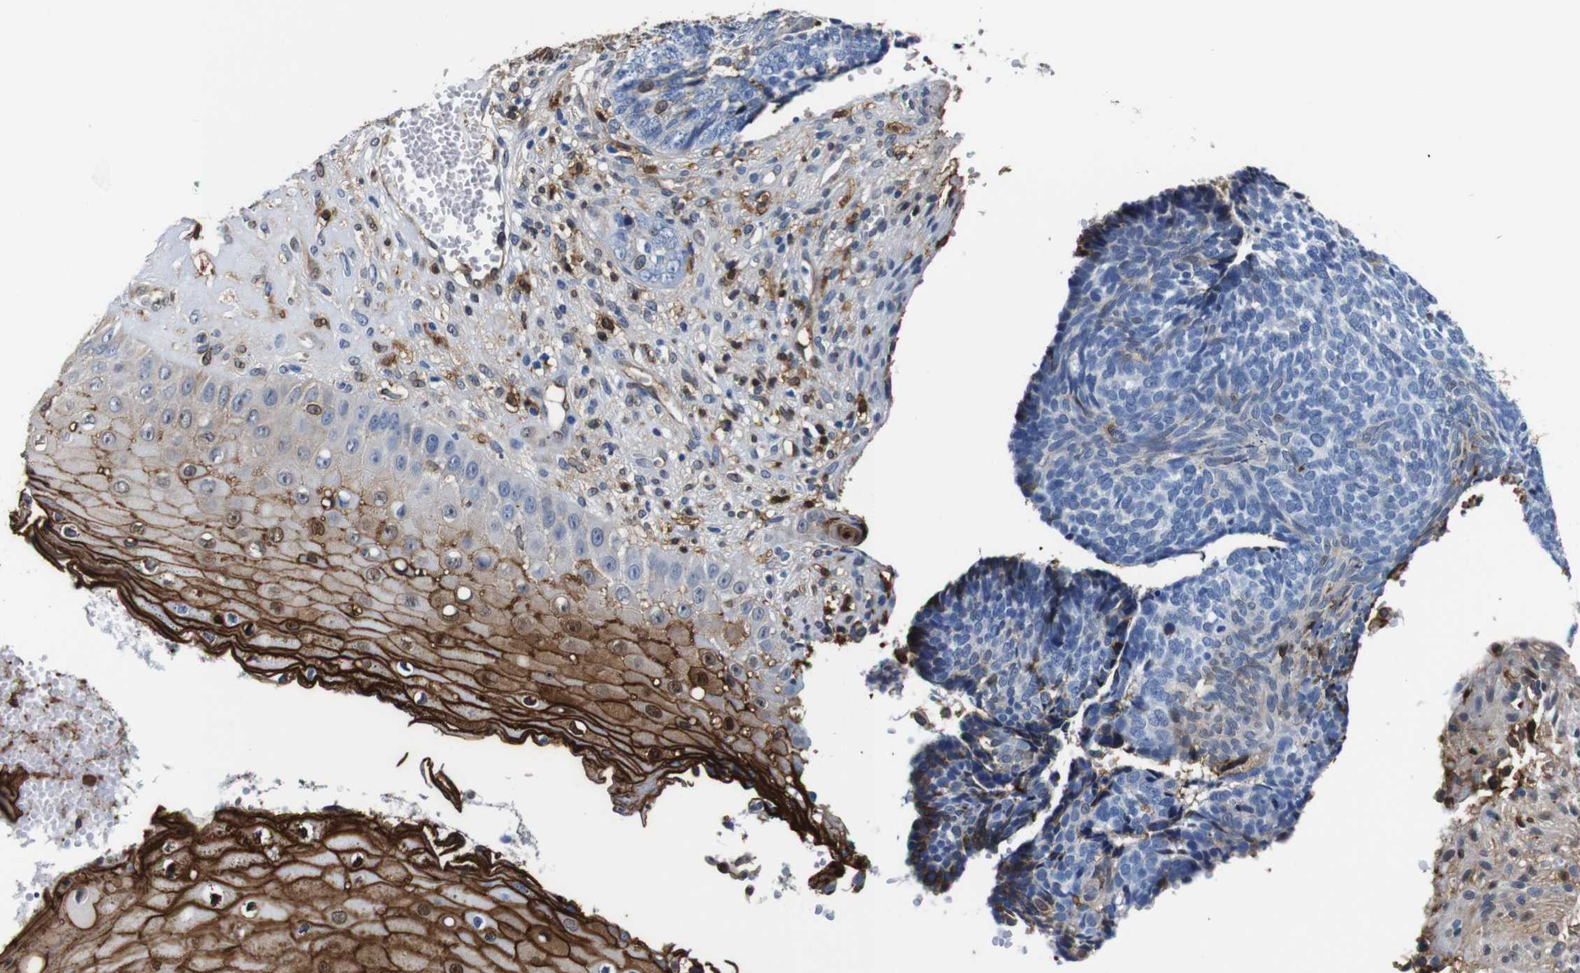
{"staining": {"intensity": "negative", "quantity": "none", "location": "none"}, "tissue": "skin cancer", "cell_type": "Tumor cells", "image_type": "cancer", "snomed": [{"axis": "morphology", "description": "Basal cell carcinoma"}, {"axis": "topography", "description": "Skin"}], "caption": "High magnification brightfield microscopy of skin basal cell carcinoma stained with DAB (3,3'-diaminobenzidine) (brown) and counterstained with hematoxylin (blue): tumor cells show no significant expression.", "gene": "ANXA1", "patient": {"sex": "male", "age": 84}}